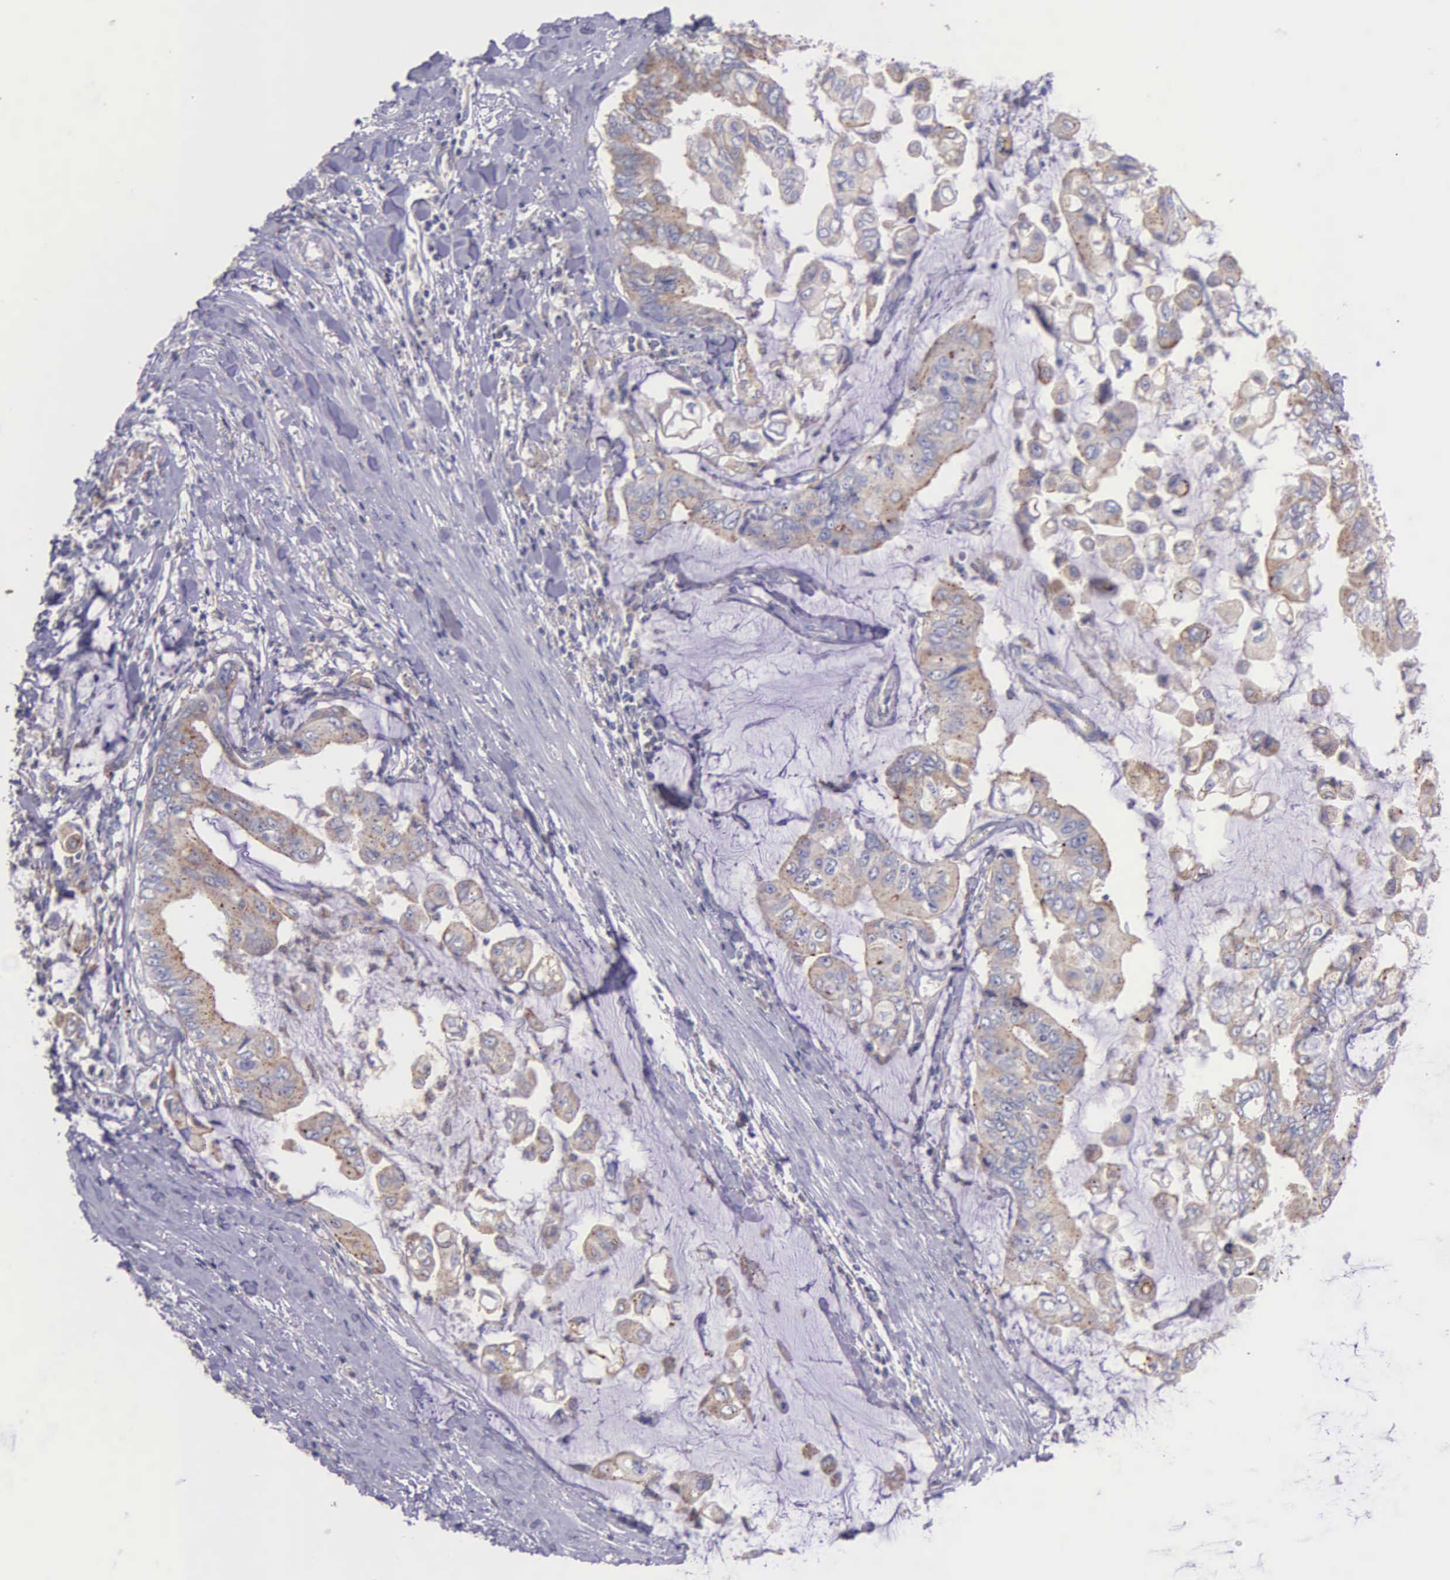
{"staining": {"intensity": "weak", "quantity": ">75%", "location": "cytoplasmic/membranous"}, "tissue": "stomach cancer", "cell_type": "Tumor cells", "image_type": "cancer", "snomed": [{"axis": "morphology", "description": "Adenocarcinoma, NOS"}, {"axis": "topography", "description": "Stomach, upper"}], "caption": "This image reveals IHC staining of adenocarcinoma (stomach), with low weak cytoplasmic/membranous expression in approximately >75% of tumor cells.", "gene": "MIA2", "patient": {"sex": "male", "age": 80}}